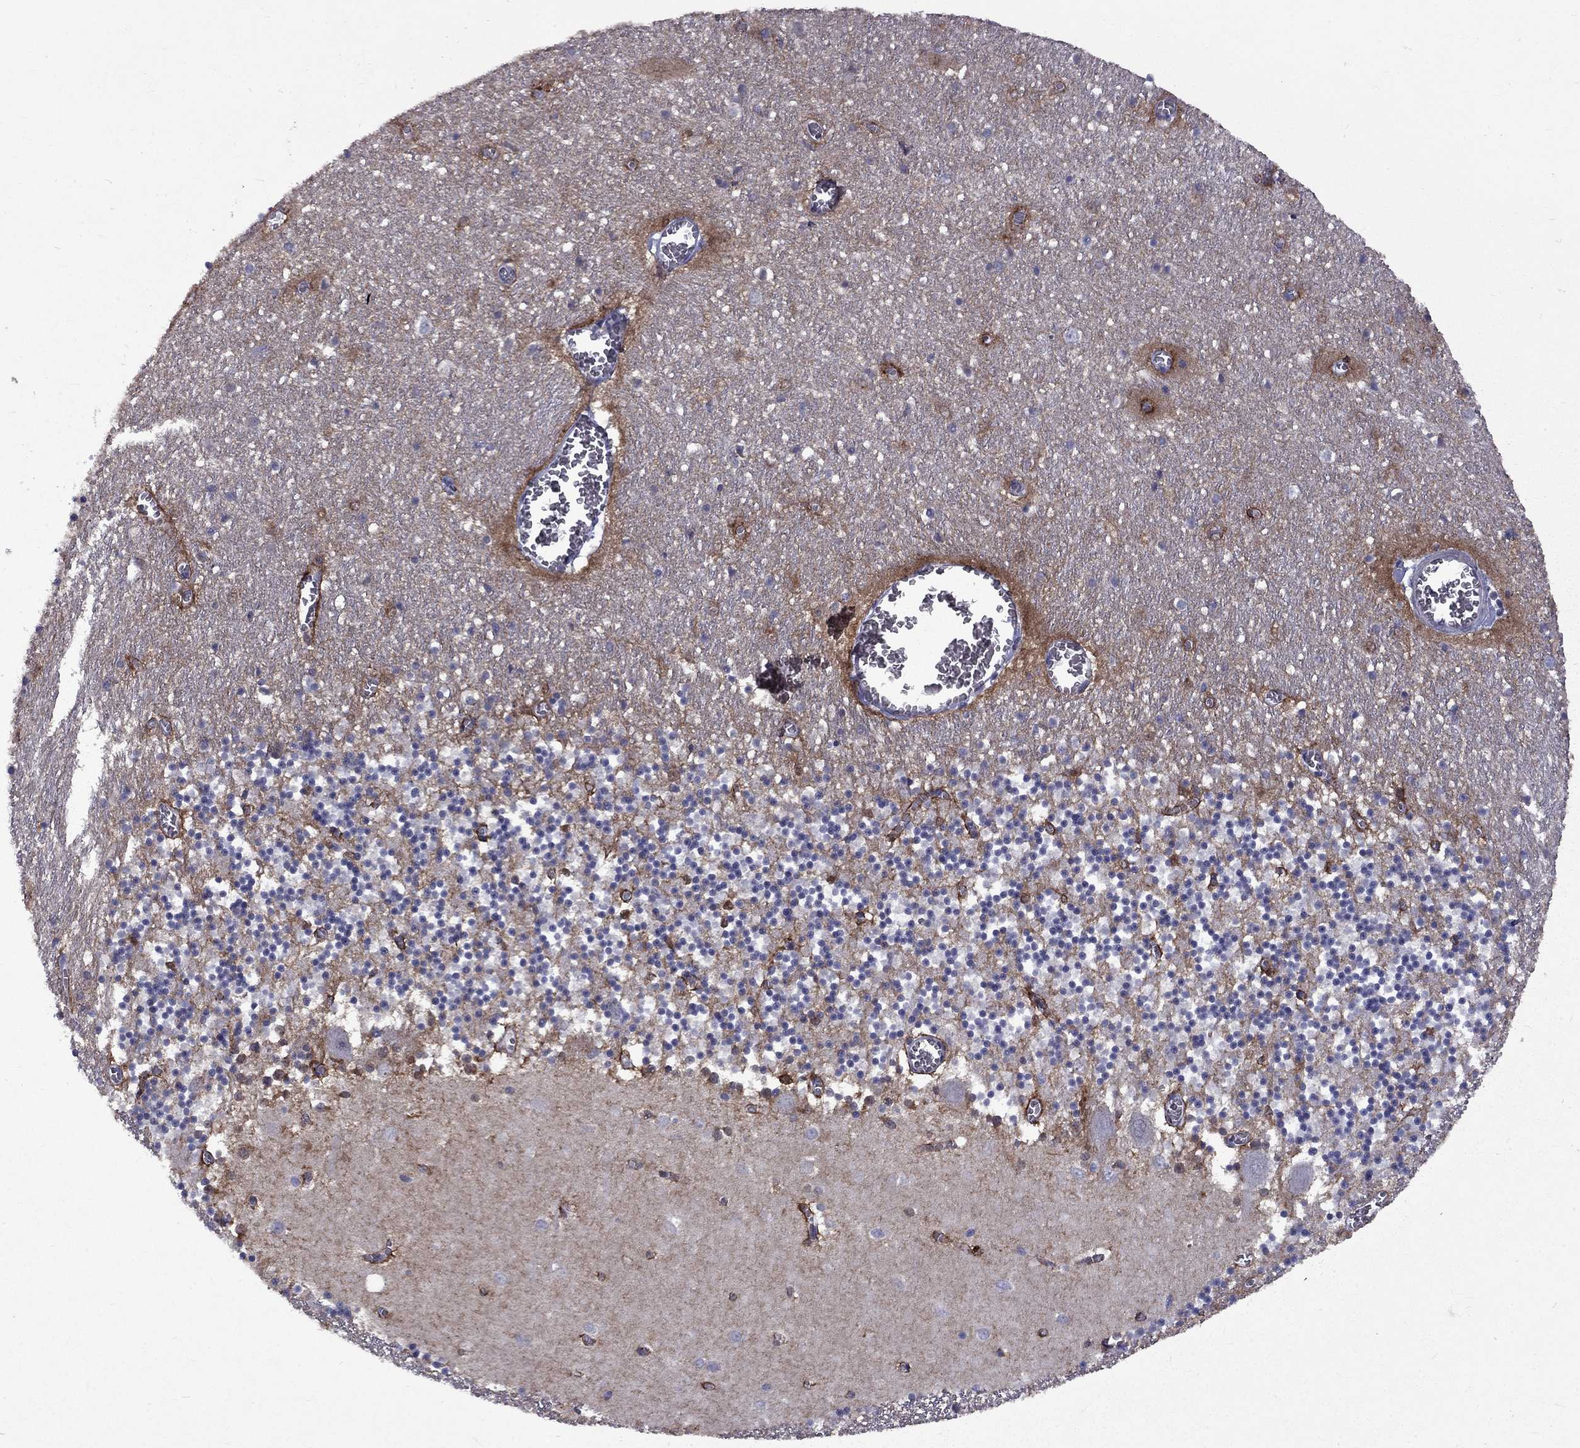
{"staining": {"intensity": "strong", "quantity": "<25%", "location": "cytoplasmic/membranous,nuclear"}, "tissue": "cerebellum", "cell_type": "Cells in granular layer", "image_type": "normal", "snomed": [{"axis": "morphology", "description": "Normal tissue, NOS"}, {"axis": "topography", "description": "Cerebellum"}], "caption": "A micrograph of cerebellum stained for a protein displays strong cytoplasmic/membranous,nuclear brown staining in cells in granular layer. (DAB = brown stain, brightfield microscopy at high magnification).", "gene": "SNTA1", "patient": {"sex": "female", "age": 64}}